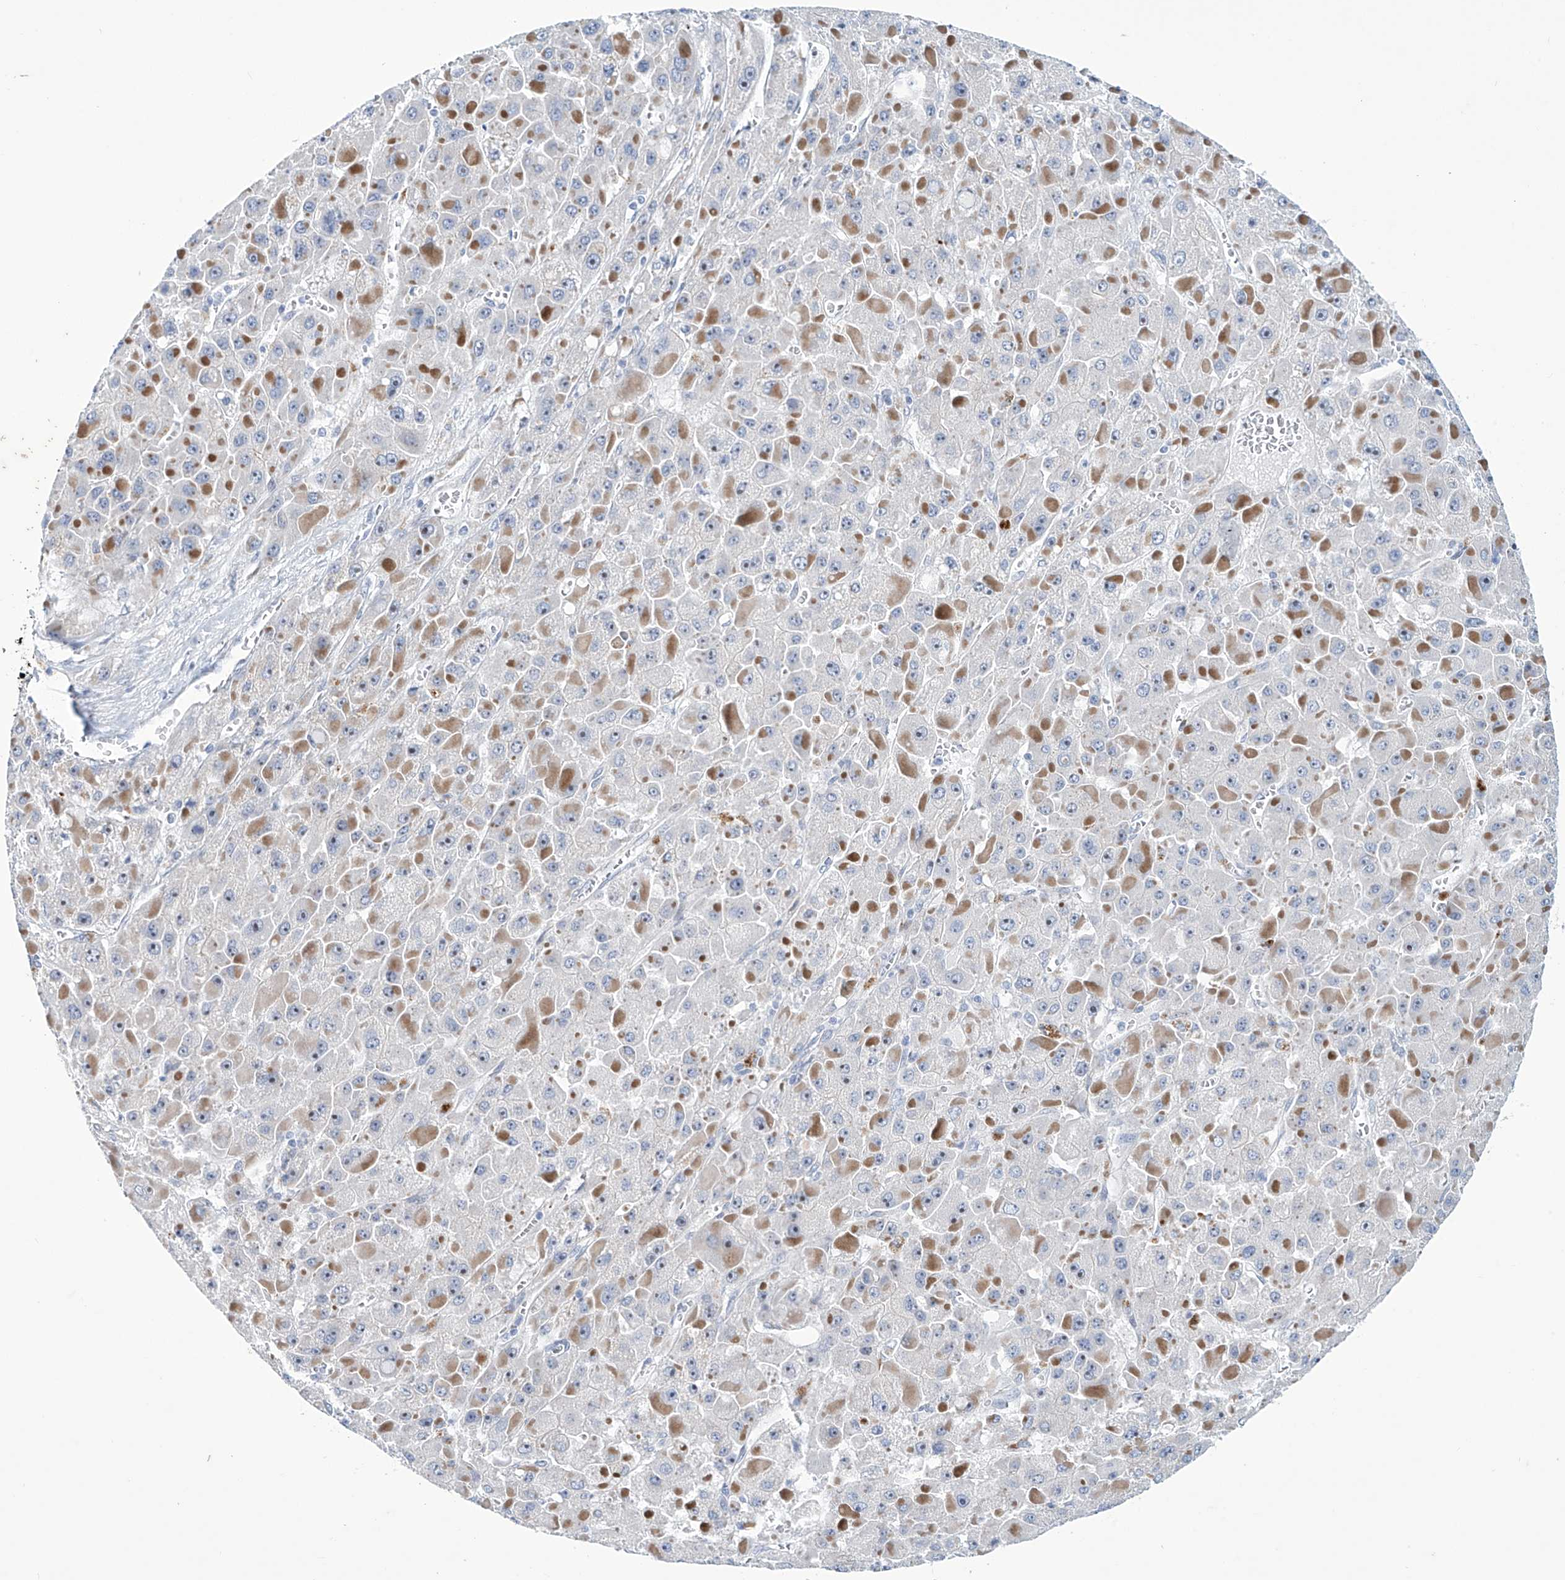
{"staining": {"intensity": "weak", "quantity": "<25%", "location": "cytoplasmic/membranous,nuclear"}, "tissue": "liver cancer", "cell_type": "Tumor cells", "image_type": "cancer", "snomed": [{"axis": "morphology", "description": "Carcinoma, Hepatocellular, NOS"}, {"axis": "topography", "description": "Liver"}], "caption": "An IHC image of hepatocellular carcinoma (liver) is shown. There is no staining in tumor cells of hepatocellular carcinoma (liver). (DAB (3,3'-diaminobenzidine) immunohistochemistry with hematoxylin counter stain).", "gene": "TRIM60", "patient": {"sex": "female", "age": 73}}